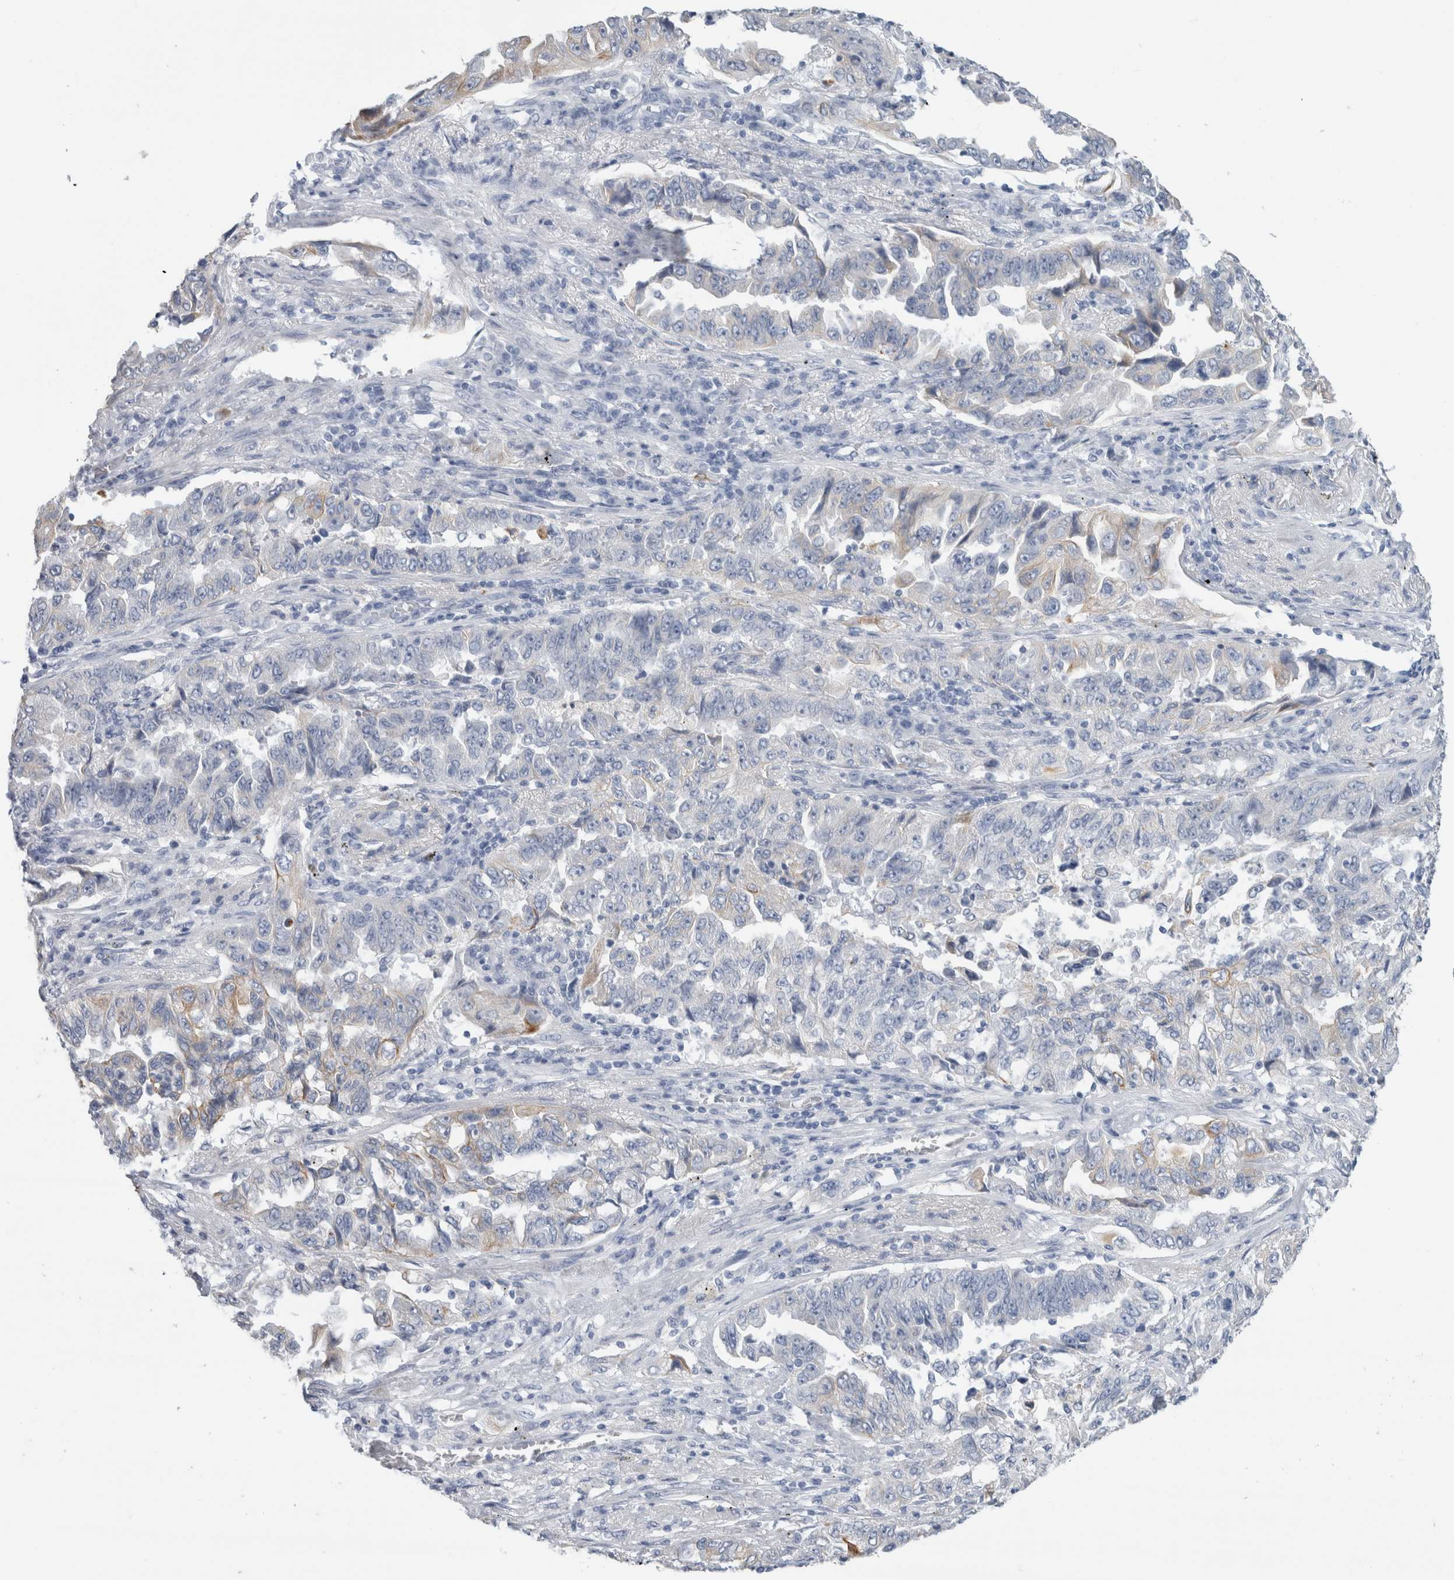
{"staining": {"intensity": "weak", "quantity": "<25%", "location": "cytoplasmic/membranous"}, "tissue": "lung cancer", "cell_type": "Tumor cells", "image_type": "cancer", "snomed": [{"axis": "morphology", "description": "Adenocarcinoma, NOS"}, {"axis": "topography", "description": "Lung"}], "caption": "Lung cancer (adenocarcinoma) was stained to show a protein in brown. There is no significant staining in tumor cells.", "gene": "RPH3AL", "patient": {"sex": "female", "age": 51}}